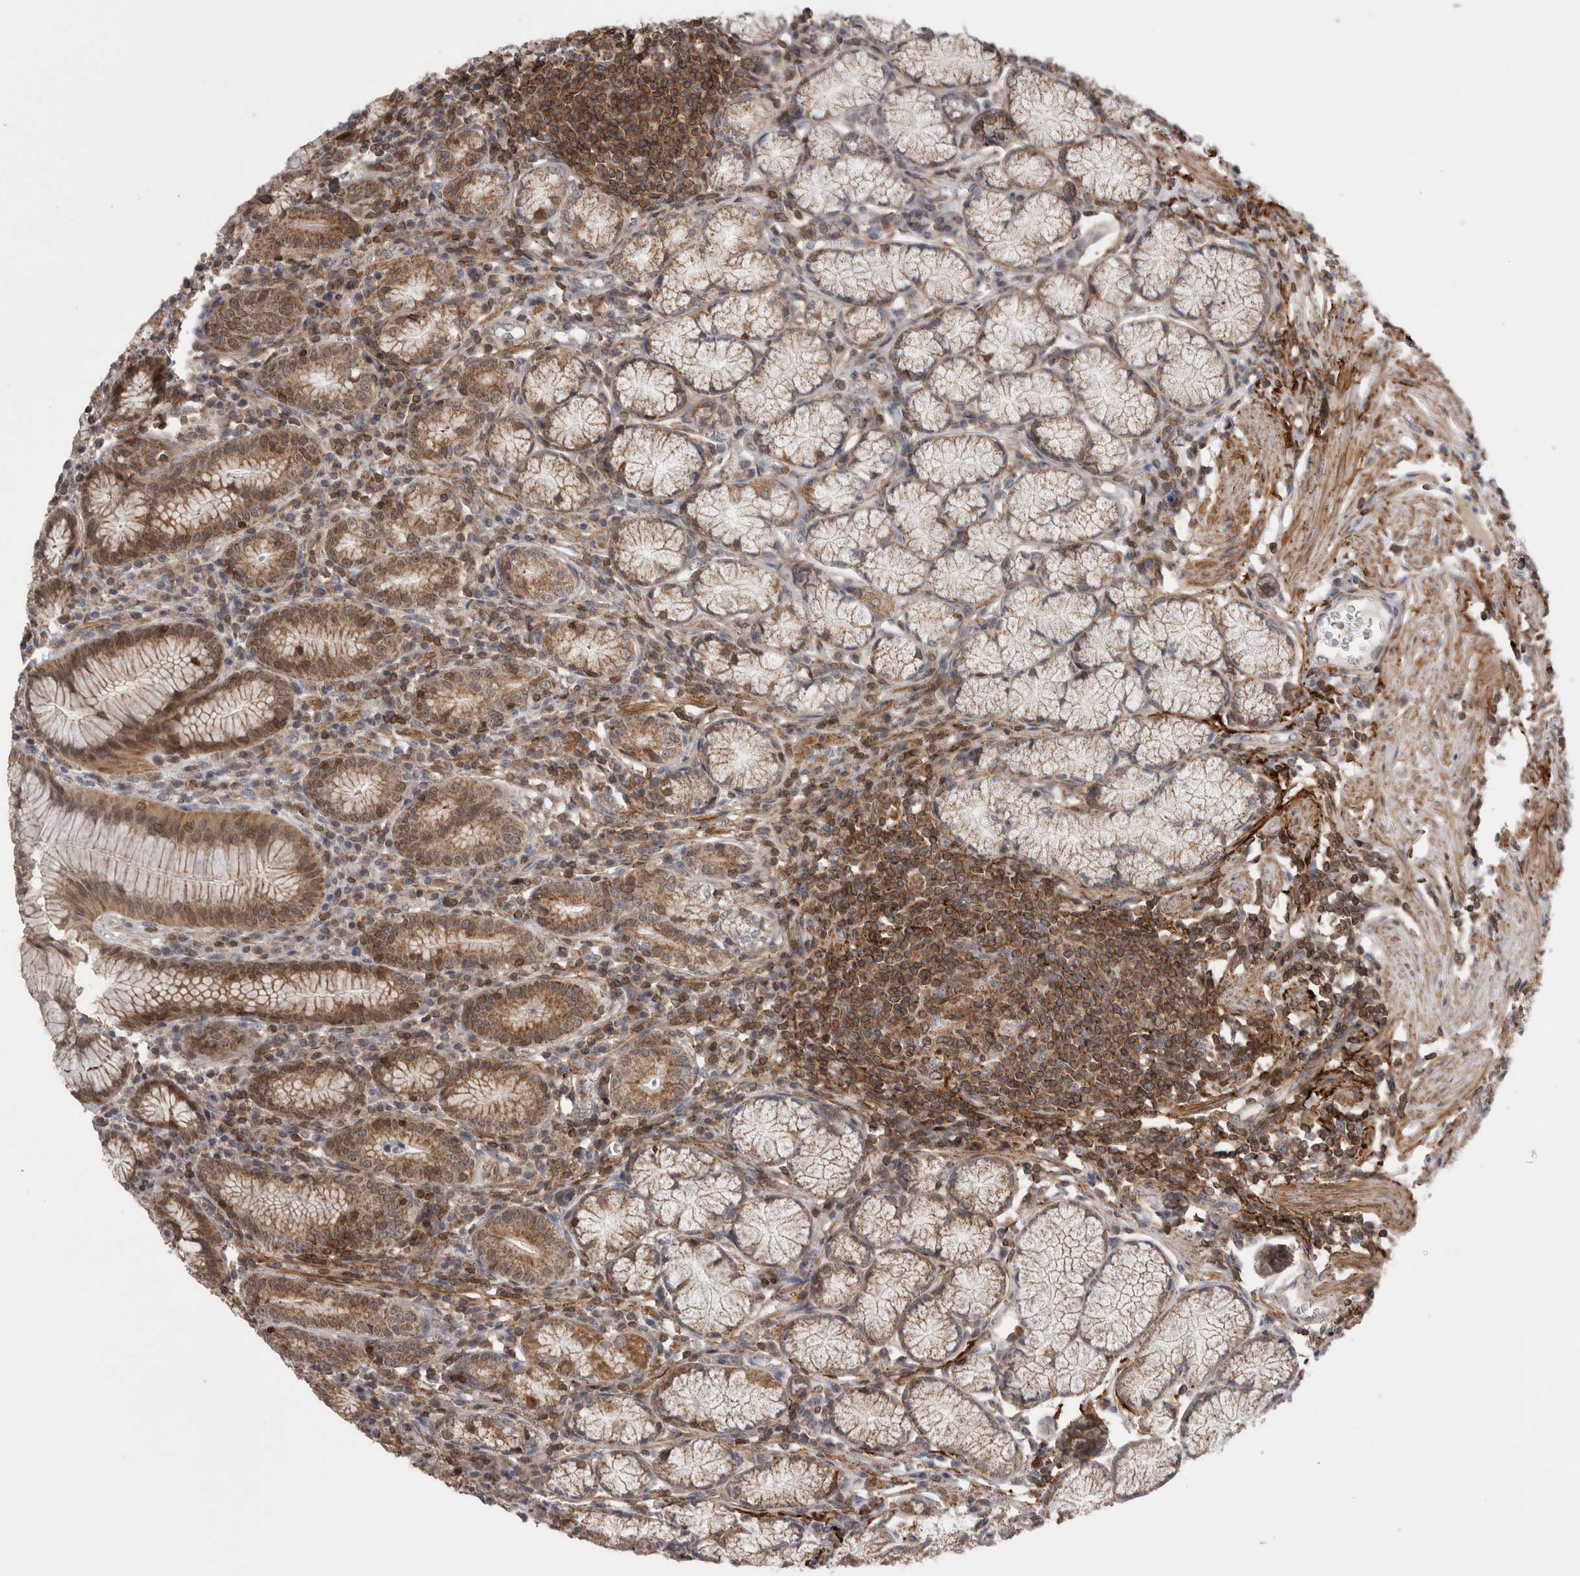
{"staining": {"intensity": "strong", "quantity": "25%-75%", "location": "cytoplasmic/membranous"}, "tissue": "stomach", "cell_type": "Glandular cells", "image_type": "normal", "snomed": [{"axis": "morphology", "description": "Normal tissue, NOS"}, {"axis": "topography", "description": "Stomach"}], "caption": "Protein analysis of unremarkable stomach demonstrates strong cytoplasmic/membranous staining in about 25%-75% of glandular cells.", "gene": "DARS2", "patient": {"sex": "male", "age": 55}}